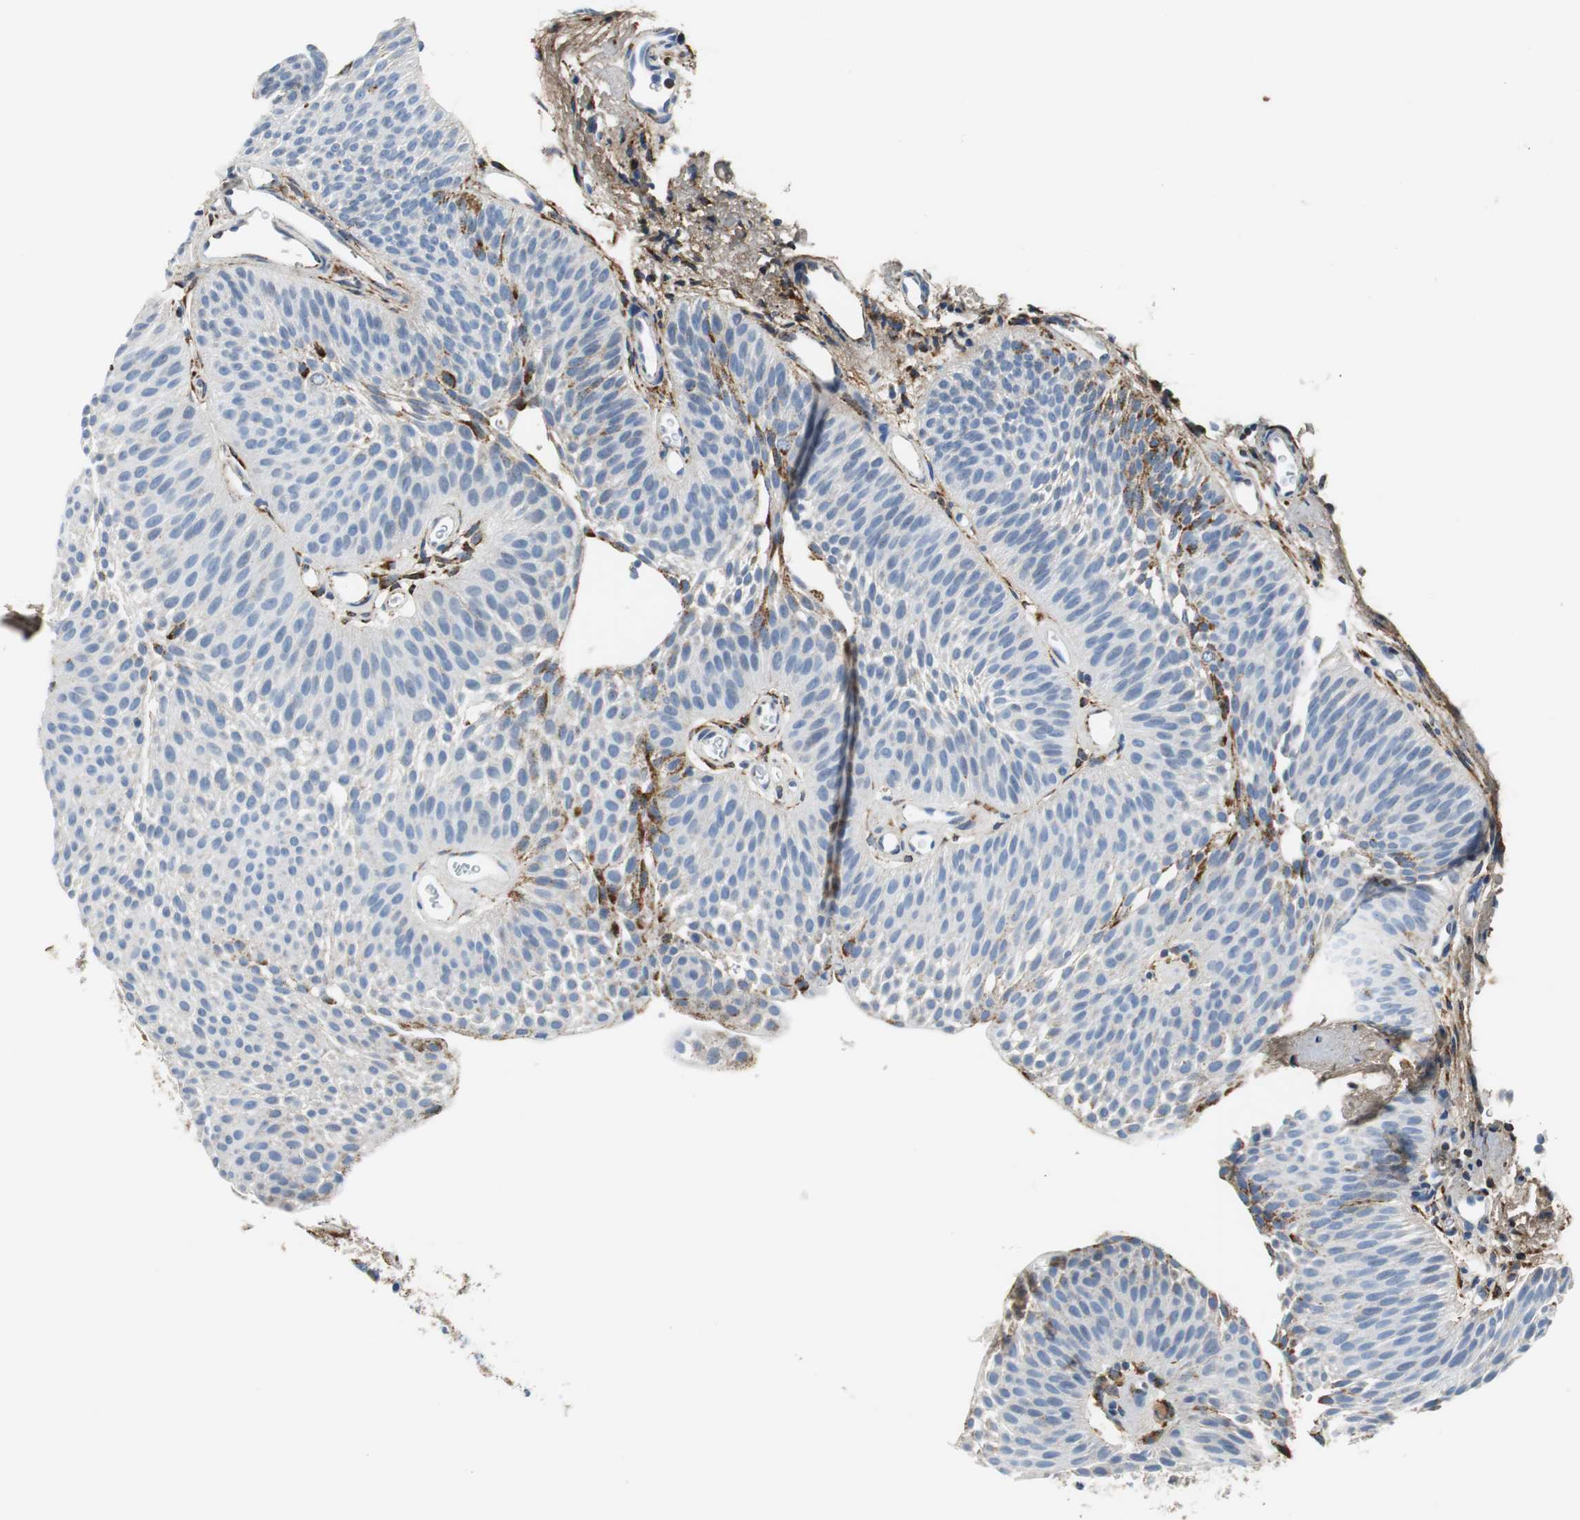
{"staining": {"intensity": "negative", "quantity": "none", "location": "none"}, "tissue": "urothelial cancer", "cell_type": "Tumor cells", "image_type": "cancer", "snomed": [{"axis": "morphology", "description": "Urothelial carcinoma, Low grade"}, {"axis": "topography", "description": "Urinary bladder"}], "caption": "Low-grade urothelial carcinoma stained for a protein using IHC displays no expression tumor cells.", "gene": "C1QTNF7", "patient": {"sex": "female", "age": 60}}